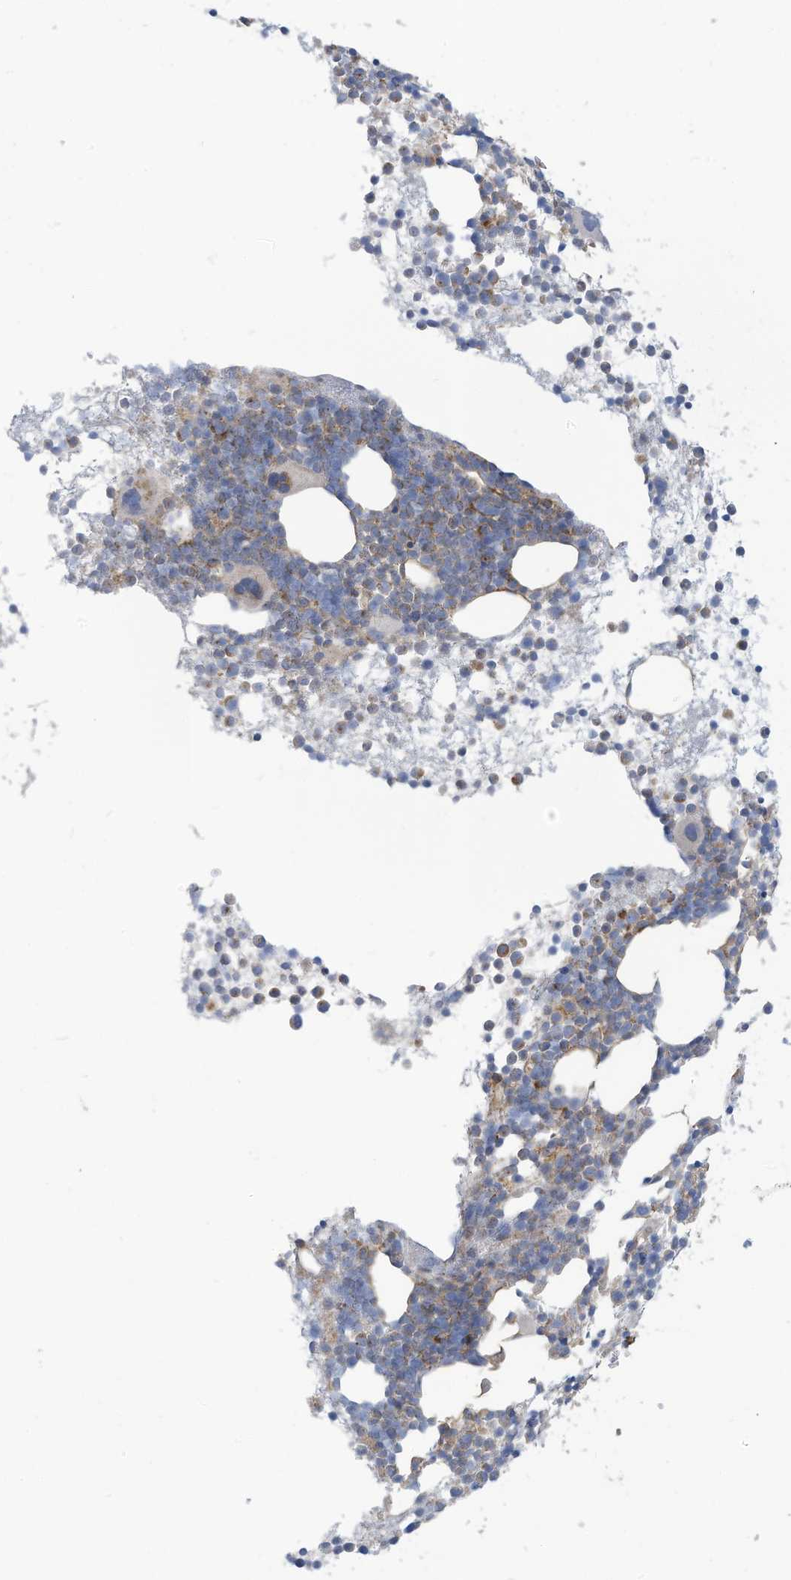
{"staining": {"intensity": "weak", "quantity": "<25%", "location": "cytoplasmic/membranous"}, "tissue": "bone marrow", "cell_type": "Hematopoietic cells", "image_type": "normal", "snomed": [{"axis": "morphology", "description": "Normal tissue, NOS"}, {"axis": "topography", "description": "Bone marrow"}], "caption": "Hematopoietic cells show no significant staining in normal bone marrow. Brightfield microscopy of immunohistochemistry stained with DAB (3,3'-diaminobenzidine) (brown) and hematoxylin (blue), captured at high magnification.", "gene": "ADAT2", "patient": {"sex": "female", "age": 57}}